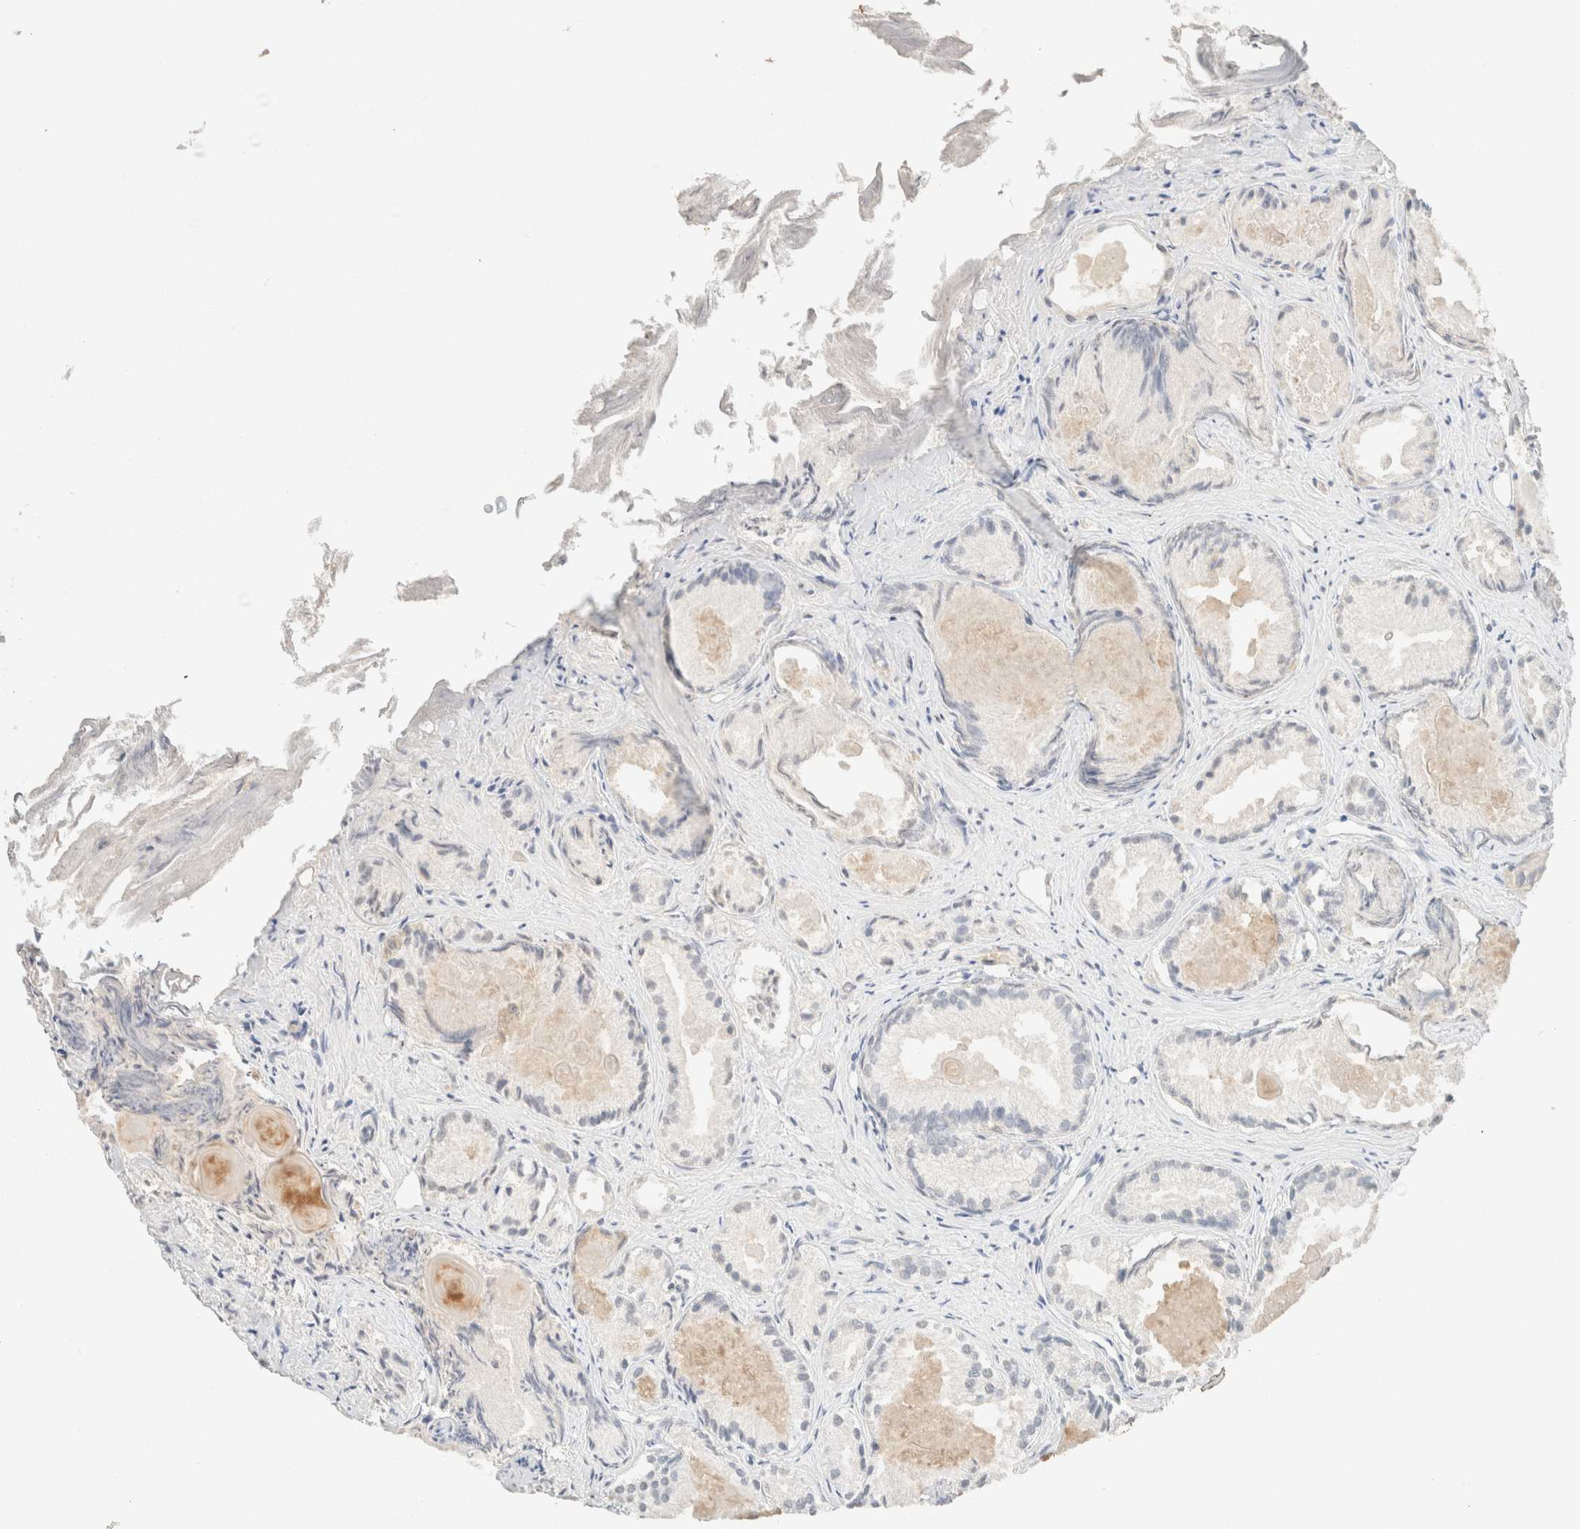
{"staining": {"intensity": "negative", "quantity": "none", "location": "none"}, "tissue": "prostate cancer", "cell_type": "Tumor cells", "image_type": "cancer", "snomed": [{"axis": "morphology", "description": "Adenocarcinoma, Low grade"}, {"axis": "topography", "description": "Prostate"}], "caption": "Protein analysis of prostate adenocarcinoma (low-grade) reveals no significant expression in tumor cells.", "gene": "CPA1", "patient": {"sex": "male", "age": 72}}